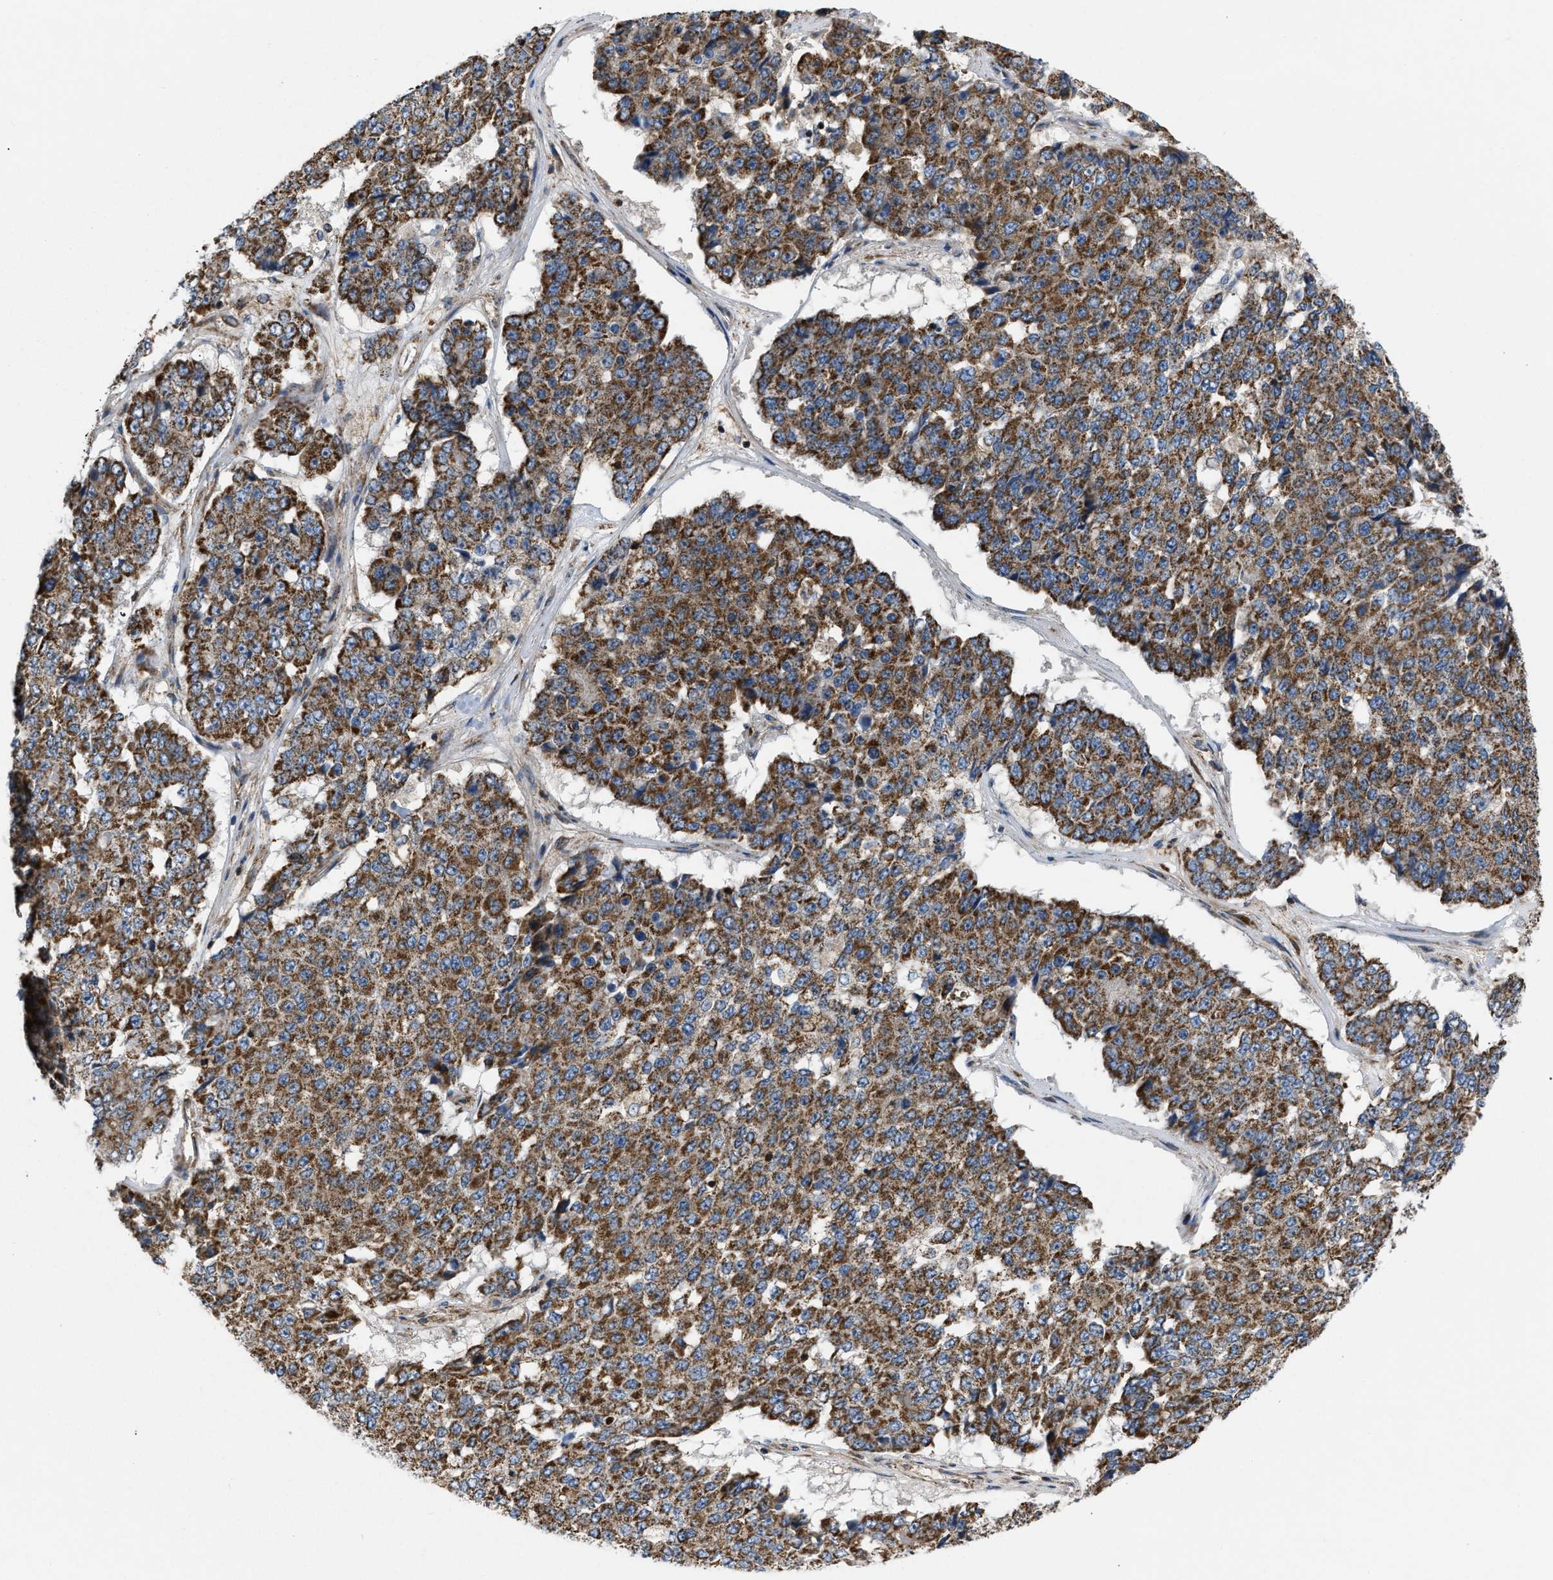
{"staining": {"intensity": "strong", "quantity": ">75%", "location": "cytoplasmic/membranous"}, "tissue": "pancreatic cancer", "cell_type": "Tumor cells", "image_type": "cancer", "snomed": [{"axis": "morphology", "description": "Adenocarcinoma, NOS"}, {"axis": "topography", "description": "Pancreas"}], "caption": "Pancreatic adenocarcinoma stained with immunohistochemistry (IHC) shows strong cytoplasmic/membranous positivity in approximately >75% of tumor cells. The protein is stained brown, and the nuclei are stained in blue (DAB IHC with brightfield microscopy, high magnification).", "gene": "OPTN", "patient": {"sex": "male", "age": 50}}